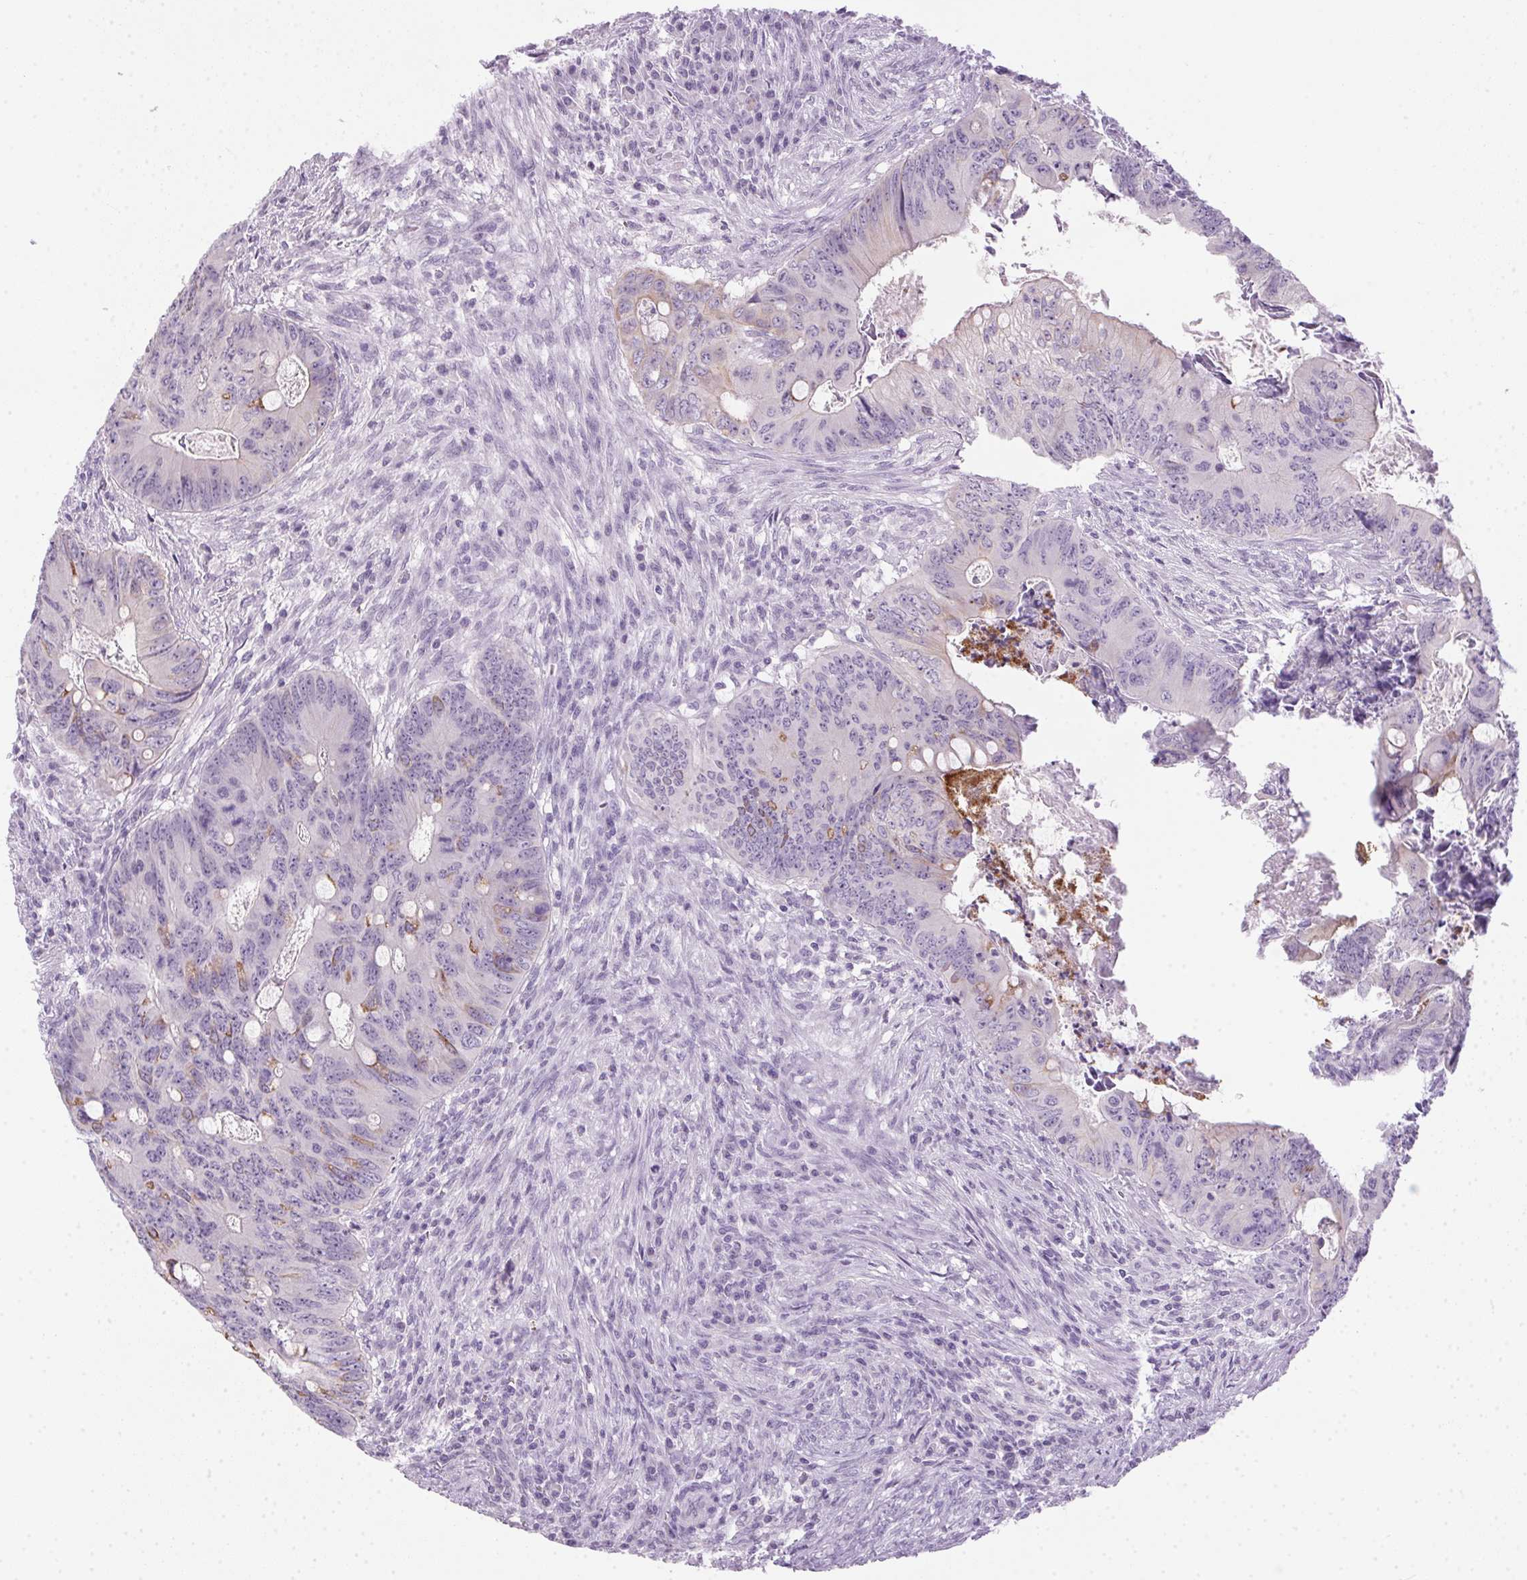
{"staining": {"intensity": "moderate", "quantity": "<25%", "location": "cytoplasmic/membranous"}, "tissue": "colorectal cancer", "cell_type": "Tumor cells", "image_type": "cancer", "snomed": [{"axis": "morphology", "description": "Adenocarcinoma, NOS"}, {"axis": "topography", "description": "Colon"}], "caption": "Moderate cytoplasmic/membranous protein expression is appreciated in approximately <25% of tumor cells in colorectal cancer (adenocarcinoma). The staining was performed using DAB, with brown indicating positive protein expression. Nuclei are stained blue with hematoxylin.", "gene": "POPDC2", "patient": {"sex": "female", "age": 74}}